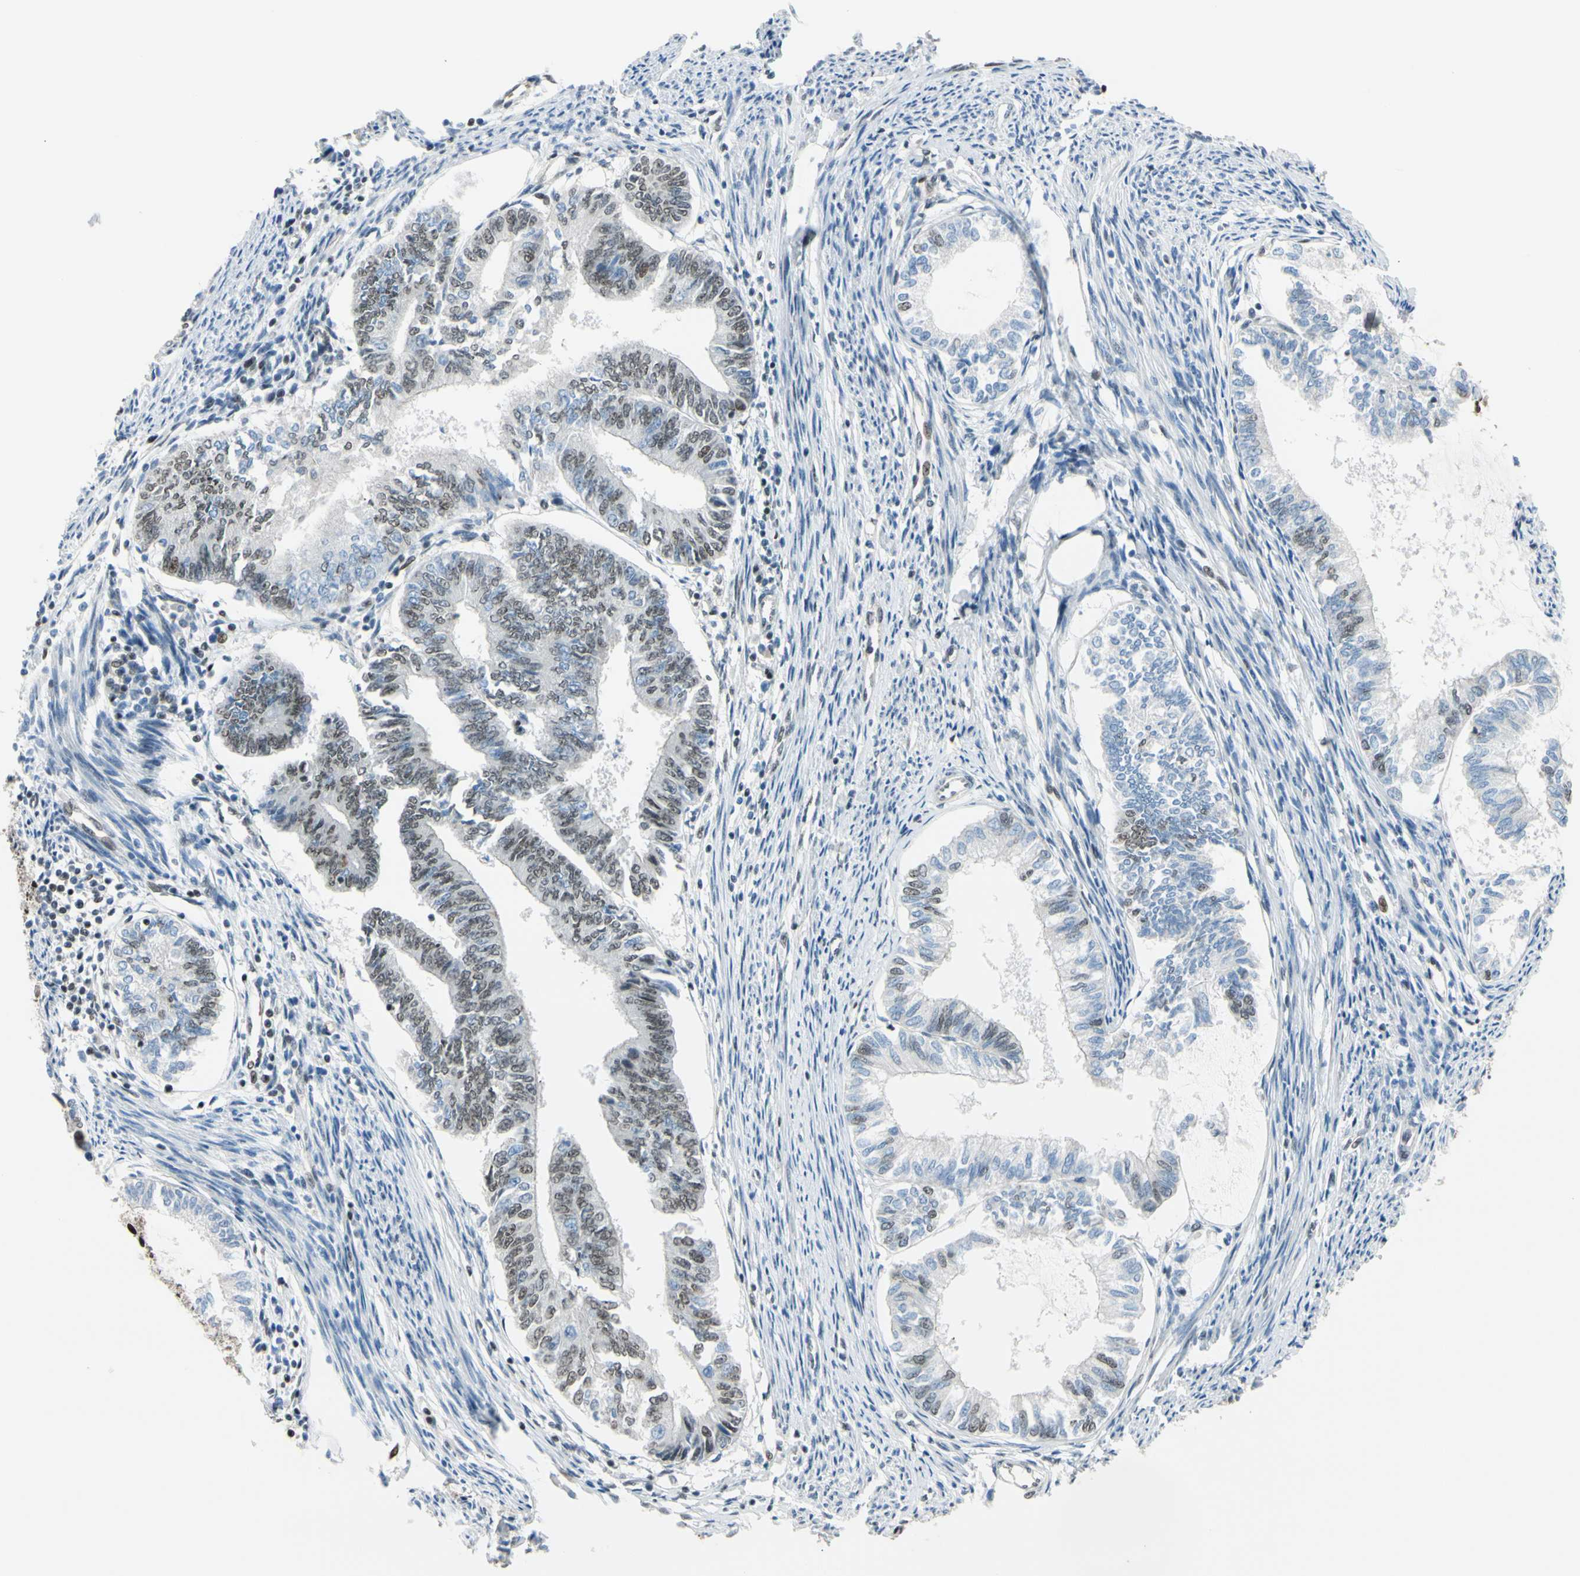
{"staining": {"intensity": "moderate", "quantity": "<25%", "location": "nuclear"}, "tissue": "endometrial cancer", "cell_type": "Tumor cells", "image_type": "cancer", "snomed": [{"axis": "morphology", "description": "Adenocarcinoma, NOS"}, {"axis": "topography", "description": "Endometrium"}], "caption": "The histopathology image reveals staining of endometrial cancer (adenocarcinoma), revealing moderate nuclear protein positivity (brown color) within tumor cells.", "gene": "SUFU", "patient": {"sex": "female", "age": 86}}